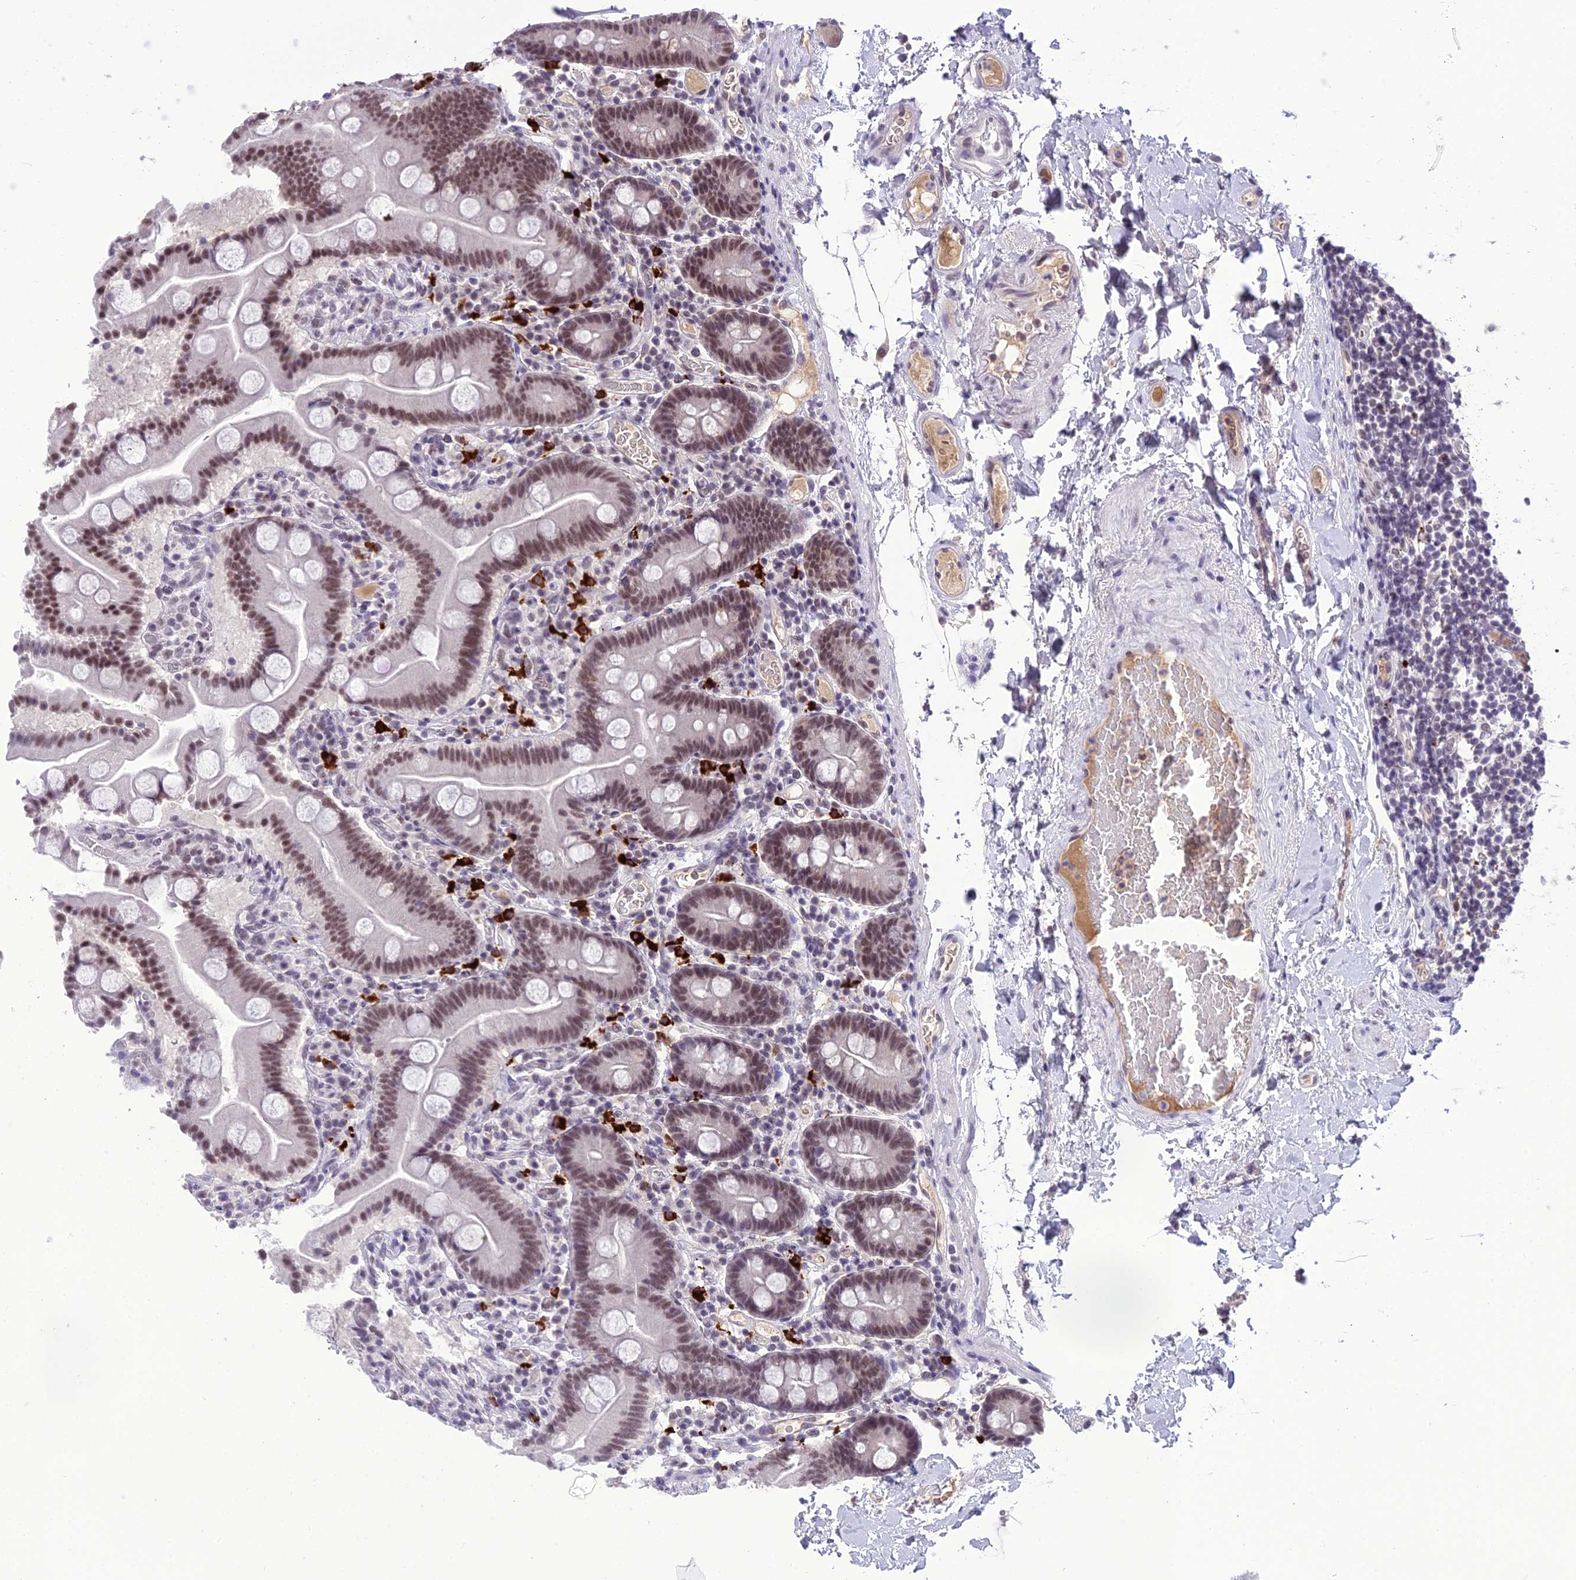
{"staining": {"intensity": "weak", "quantity": ">75%", "location": "nuclear"}, "tissue": "duodenum", "cell_type": "Glandular cells", "image_type": "normal", "snomed": [{"axis": "morphology", "description": "Normal tissue, NOS"}, {"axis": "topography", "description": "Duodenum"}], "caption": "Approximately >75% of glandular cells in benign duodenum reveal weak nuclear protein positivity as visualized by brown immunohistochemical staining.", "gene": "SH3RF3", "patient": {"sex": "male", "age": 55}}